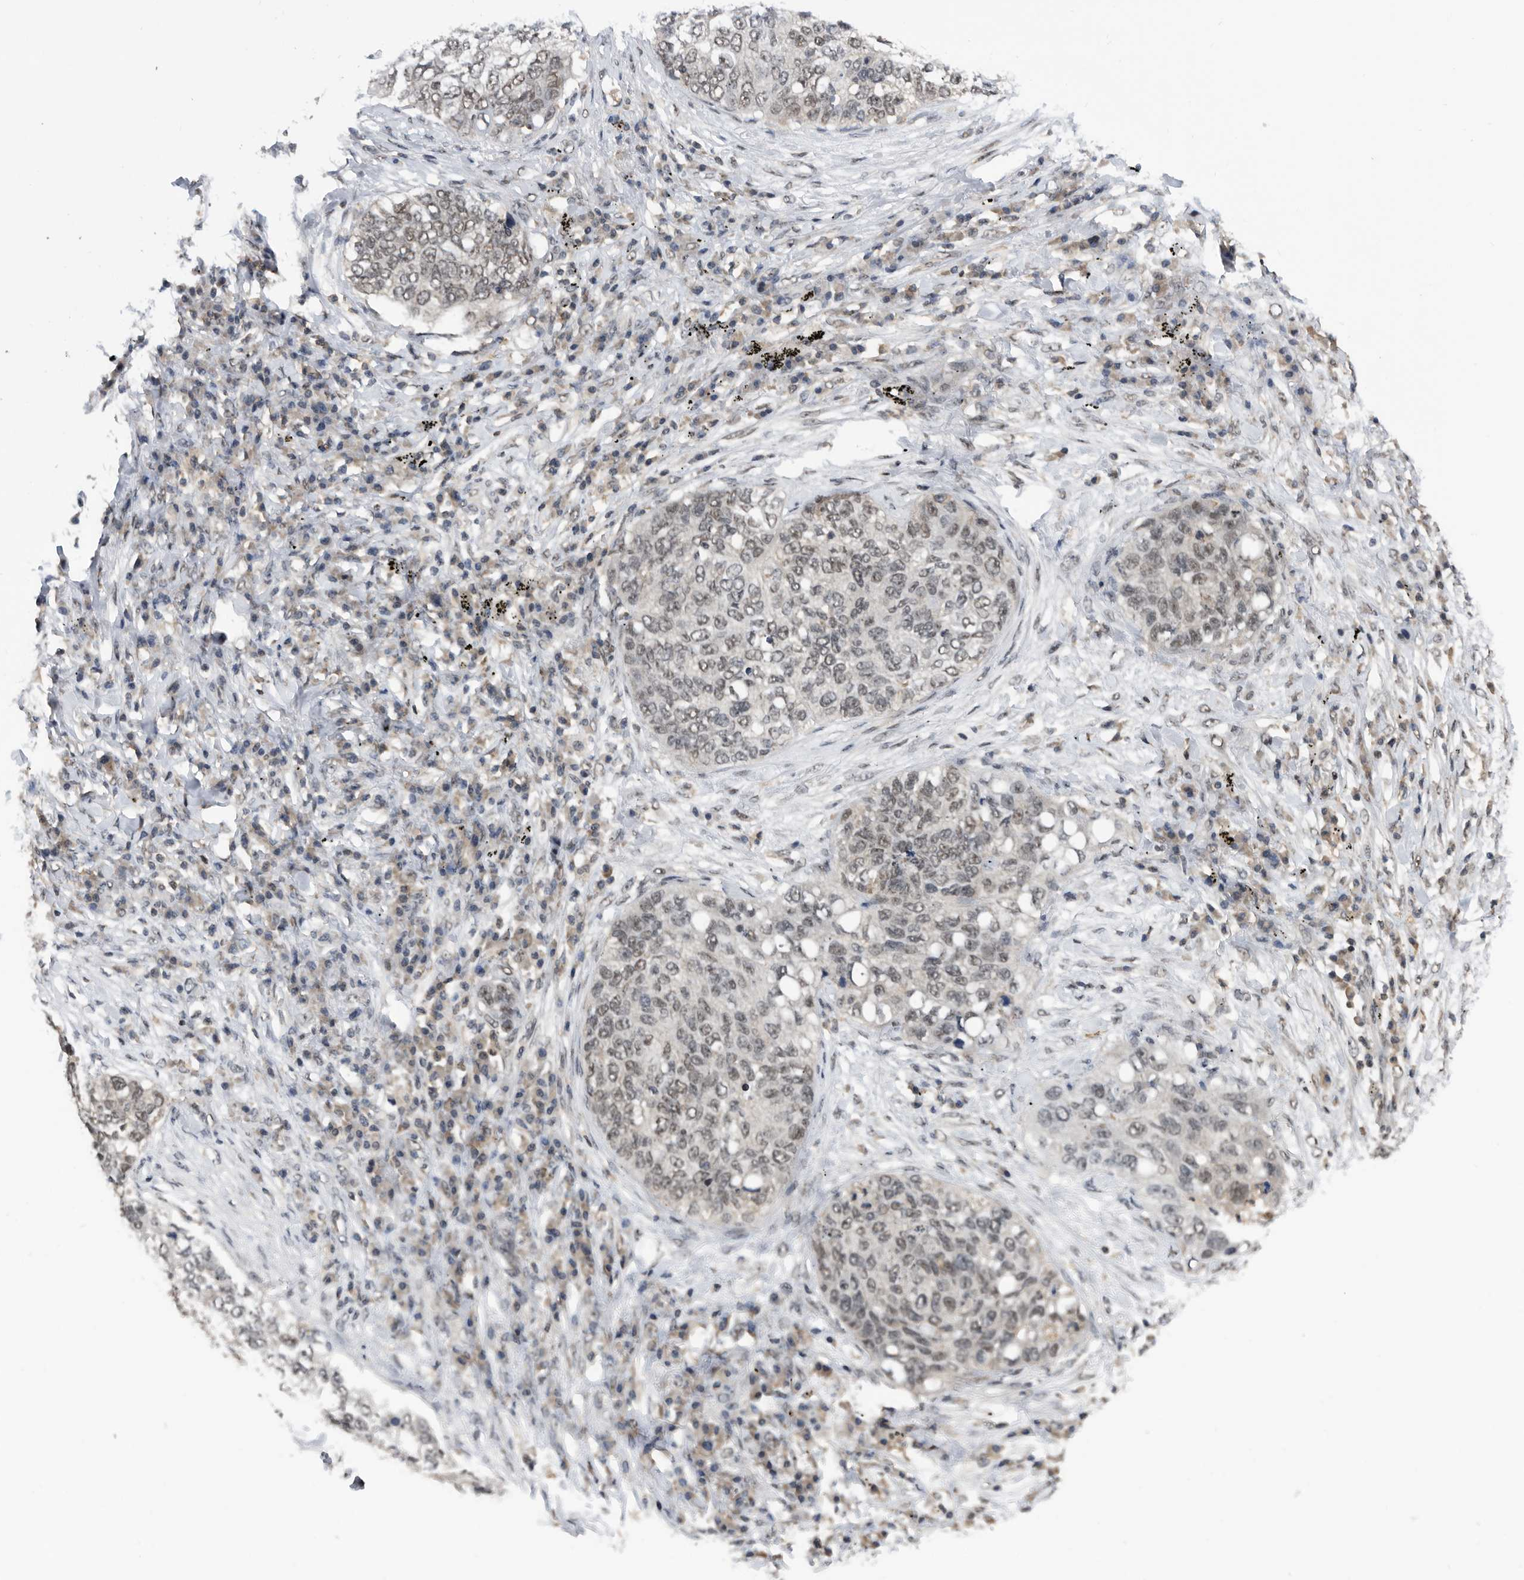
{"staining": {"intensity": "weak", "quantity": ">75%", "location": "nuclear"}, "tissue": "lung cancer", "cell_type": "Tumor cells", "image_type": "cancer", "snomed": [{"axis": "morphology", "description": "Squamous cell carcinoma, NOS"}, {"axis": "topography", "description": "Lung"}], "caption": "This micrograph shows lung squamous cell carcinoma stained with IHC to label a protein in brown. The nuclear of tumor cells show weak positivity for the protein. Nuclei are counter-stained blue.", "gene": "ZNF260", "patient": {"sex": "female", "age": 63}}